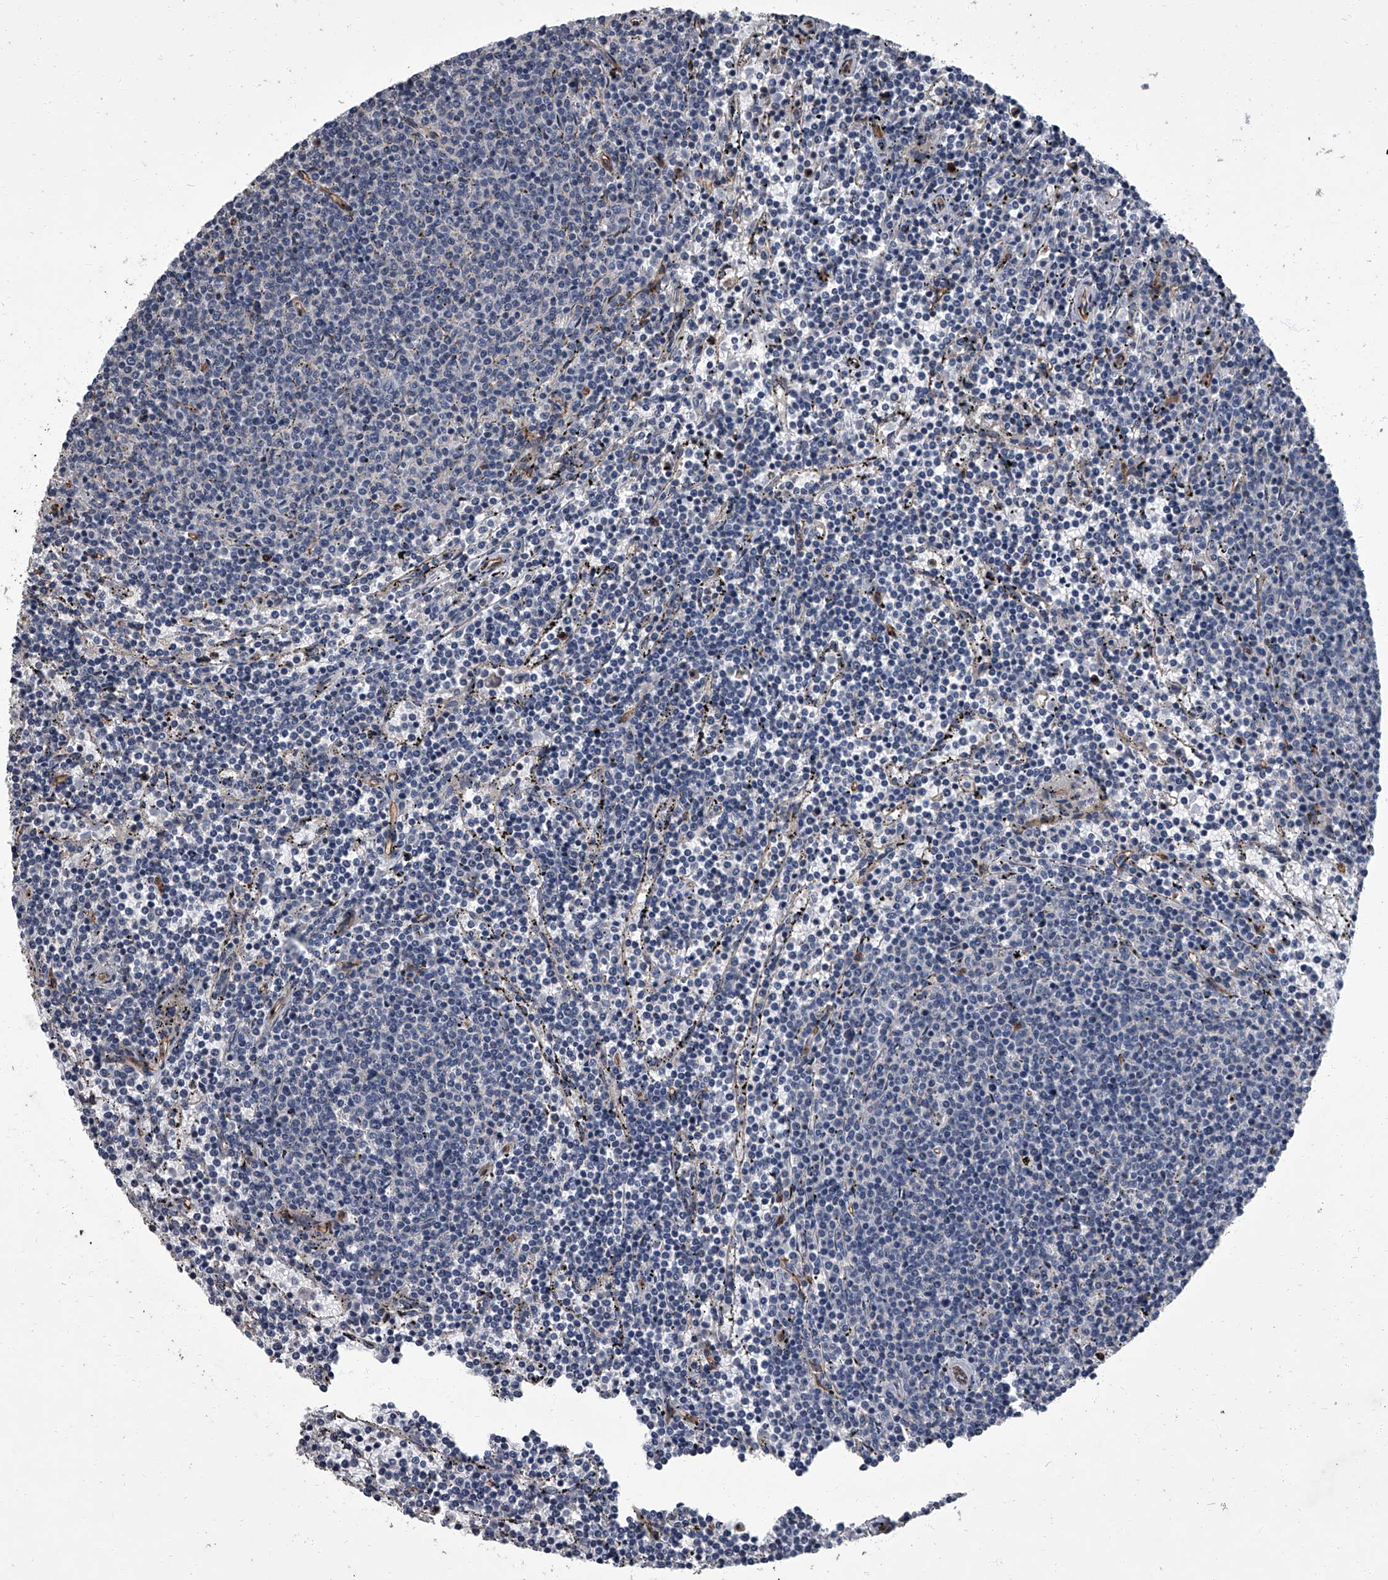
{"staining": {"intensity": "negative", "quantity": "none", "location": "none"}, "tissue": "lymphoma", "cell_type": "Tumor cells", "image_type": "cancer", "snomed": [{"axis": "morphology", "description": "Malignant lymphoma, non-Hodgkin's type, Low grade"}, {"axis": "topography", "description": "Spleen"}], "caption": "Immunohistochemistry histopathology image of lymphoma stained for a protein (brown), which demonstrates no positivity in tumor cells.", "gene": "SIRT4", "patient": {"sex": "female", "age": 50}}